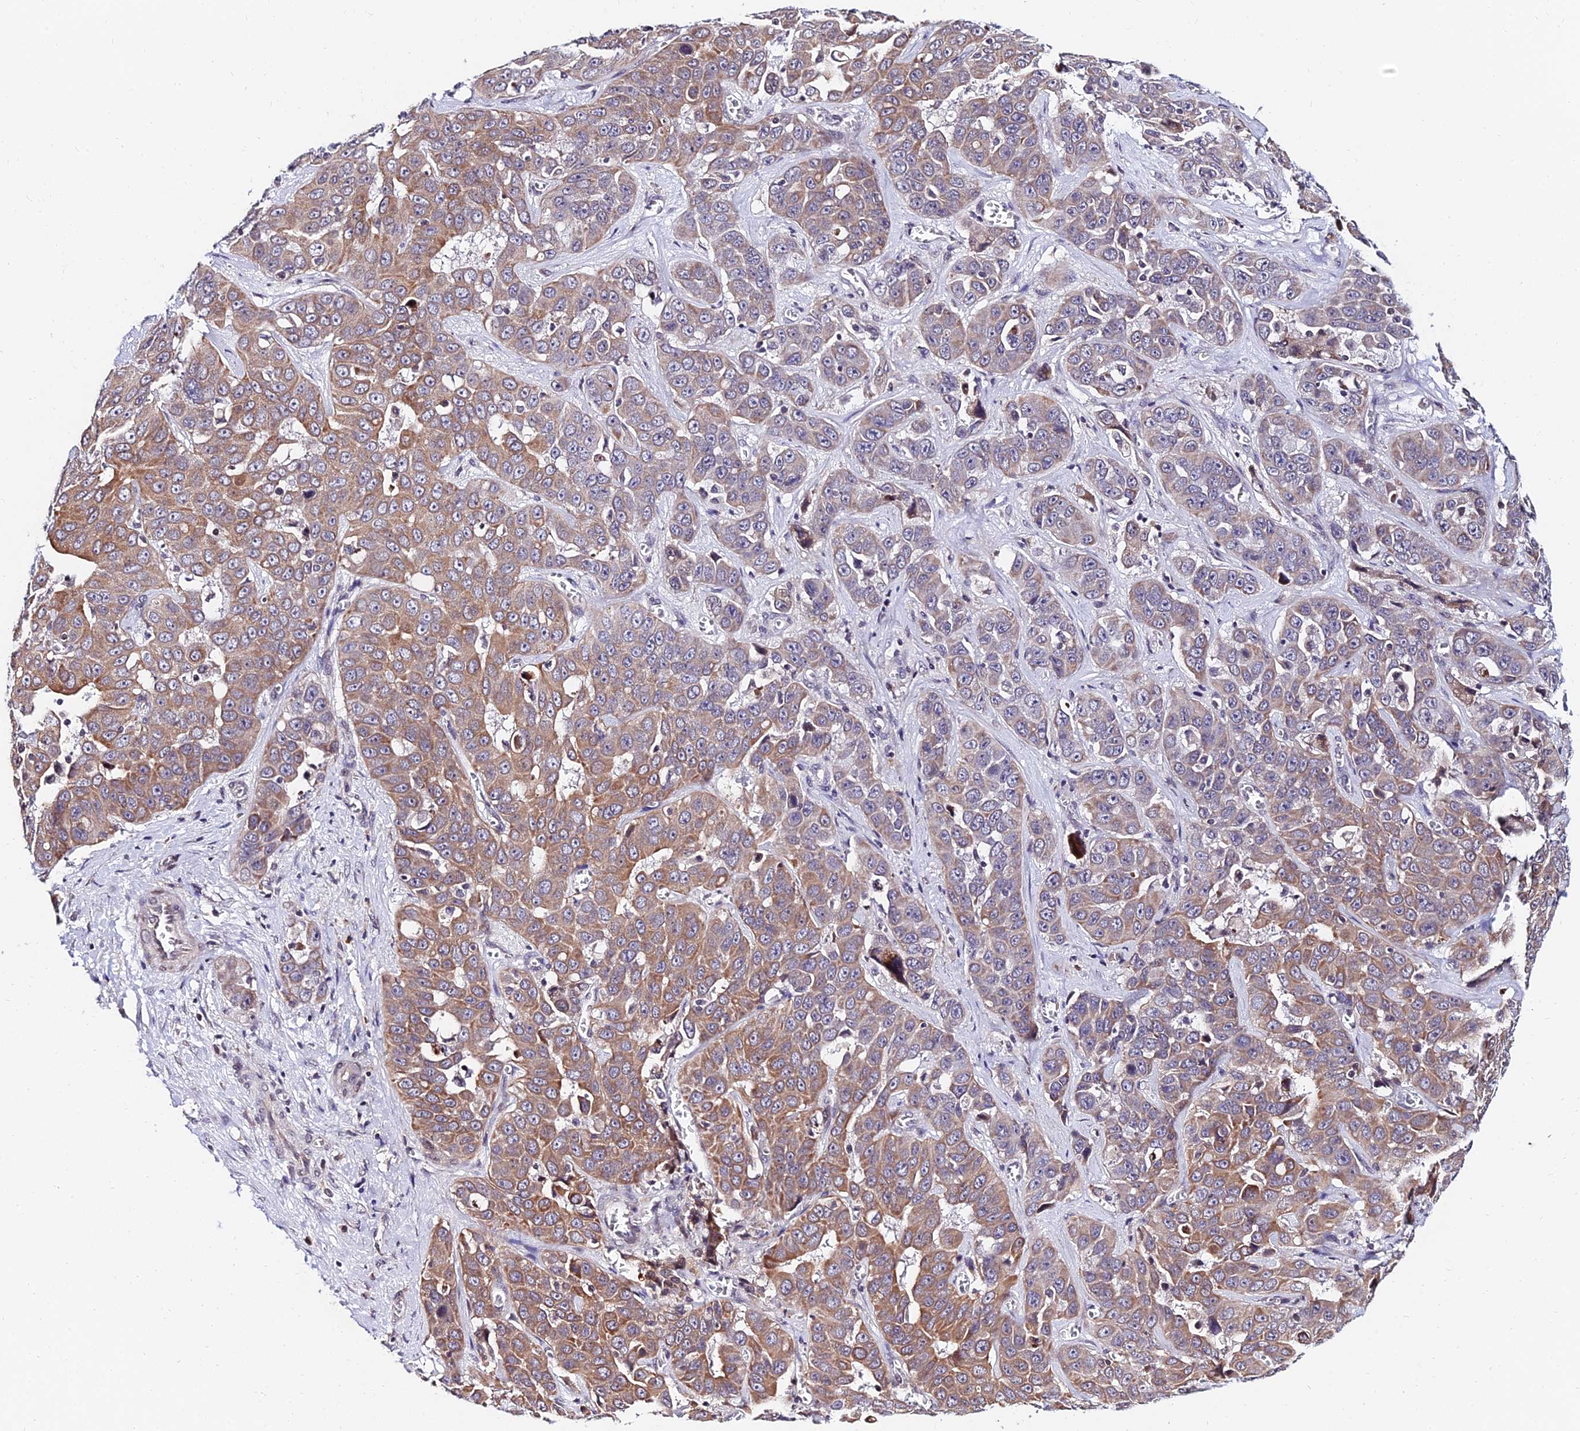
{"staining": {"intensity": "moderate", "quantity": ">75%", "location": "cytoplasmic/membranous"}, "tissue": "liver cancer", "cell_type": "Tumor cells", "image_type": "cancer", "snomed": [{"axis": "morphology", "description": "Cholangiocarcinoma"}, {"axis": "topography", "description": "Liver"}], "caption": "Tumor cells show moderate cytoplasmic/membranous expression in about >75% of cells in liver cancer (cholangiocarcinoma).", "gene": "CDNF", "patient": {"sex": "female", "age": 52}}